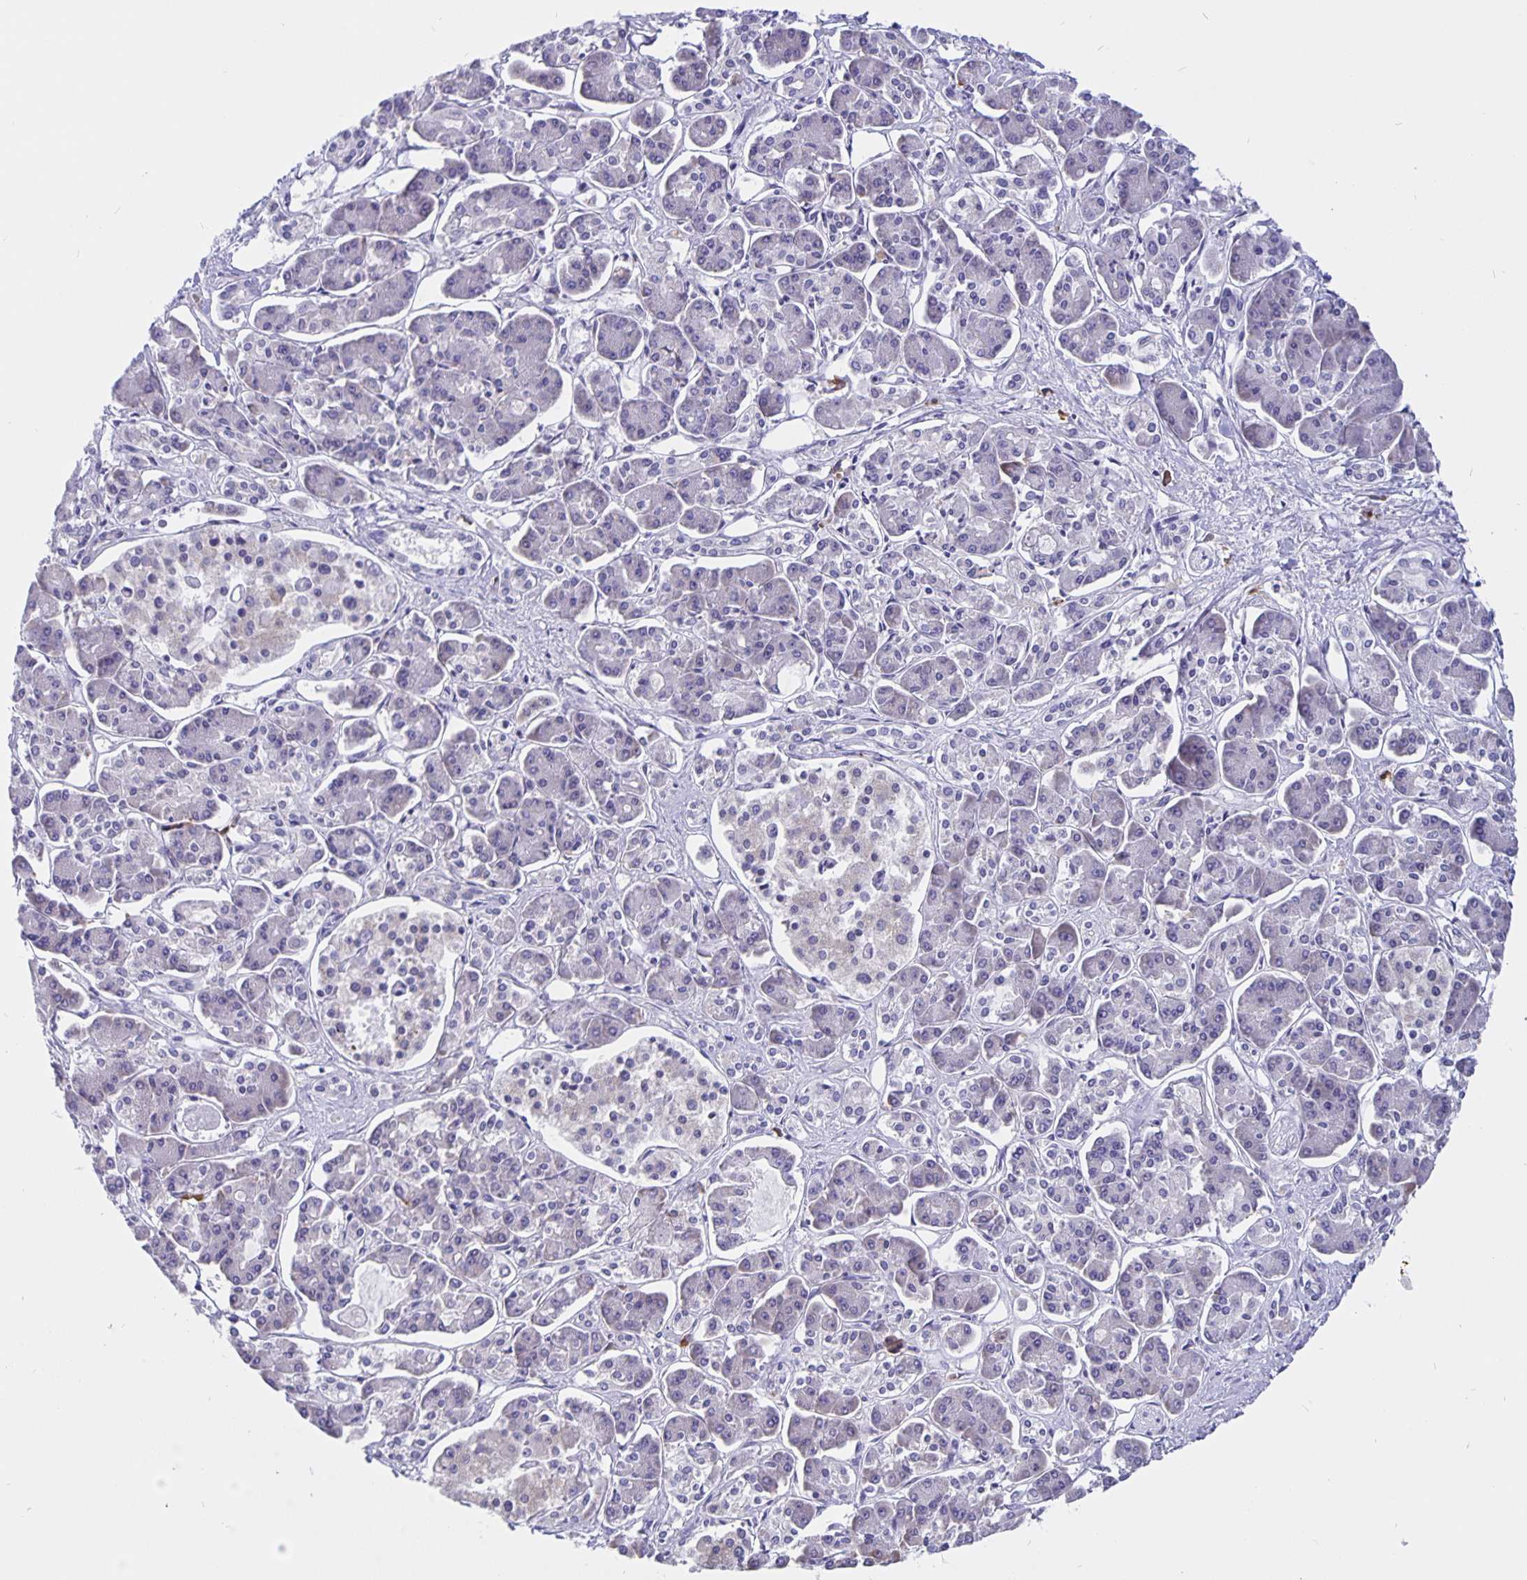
{"staining": {"intensity": "negative", "quantity": "none", "location": "none"}, "tissue": "pancreatic cancer", "cell_type": "Tumor cells", "image_type": "cancer", "snomed": [{"axis": "morphology", "description": "Adenocarcinoma, NOS"}, {"axis": "topography", "description": "Pancreas"}], "caption": "Adenocarcinoma (pancreatic) was stained to show a protein in brown. There is no significant staining in tumor cells.", "gene": "ERMN", "patient": {"sex": "male", "age": 85}}